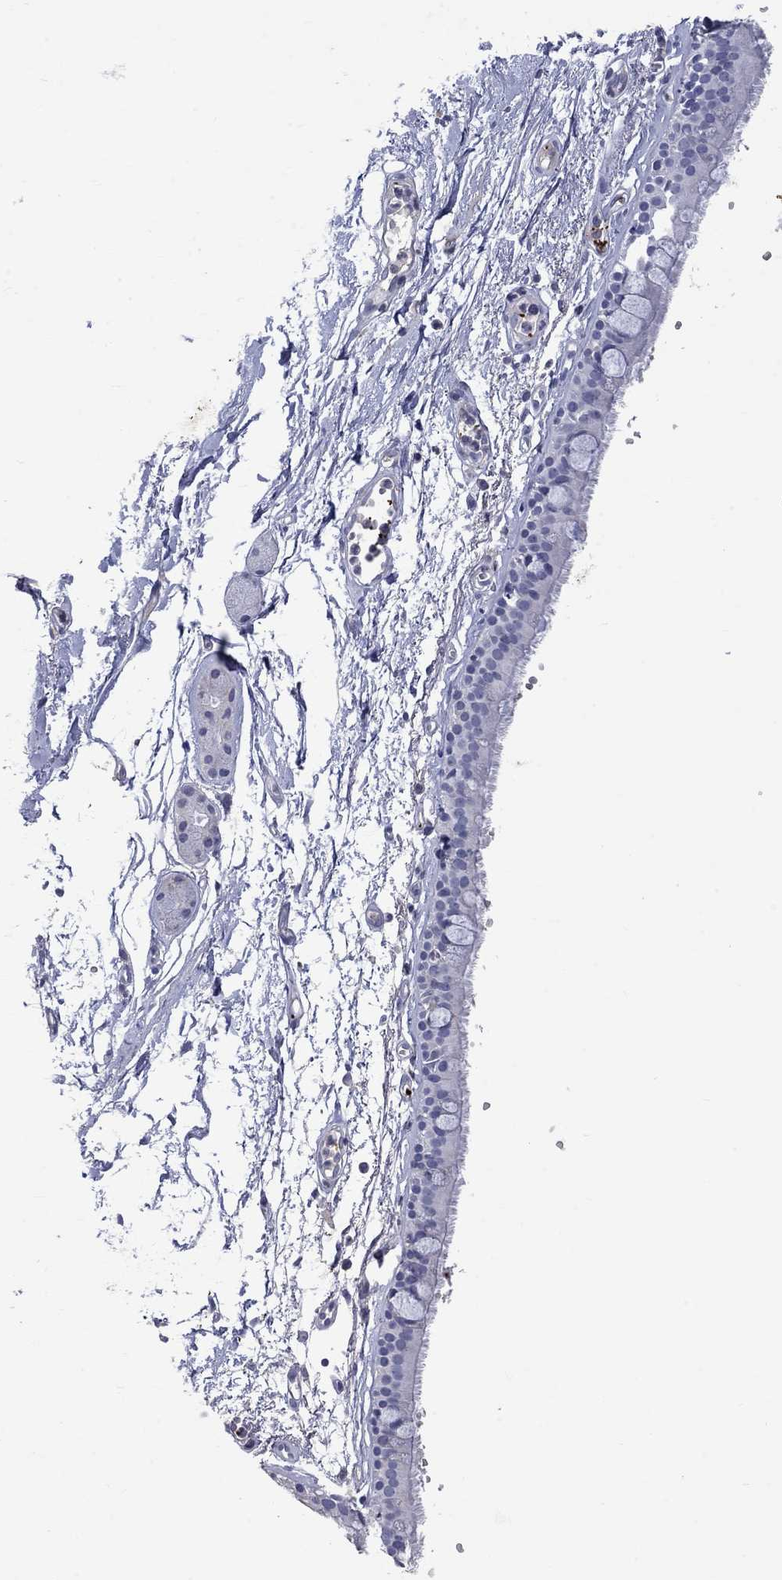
{"staining": {"intensity": "negative", "quantity": "none", "location": "none"}, "tissue": "bronchus", "cell_type": "Respiratory epithelial cells", "image_type": "normal", "snomed": [{"axis": "morphology", "description": "Normal tissue, NOS"}, {"axis": "topography", "description": "Cartilage tissue"}, {"axis": "topography", "description": "Bronchus"}], "caption": "An immunohistochemistry (IHC) micrograph of unremarkable bronchus is shown. There is no staining in respiratory epithelial cells of bronchus. (Stains: DAB (3,3'-diaminobenzidine) immunohistochemistry with hematoxylin counter stain, Microscopy: brightfield microscopy at high magnification).", "gene": "PLEK", "patient": {"sex": "male", "age": 66}}